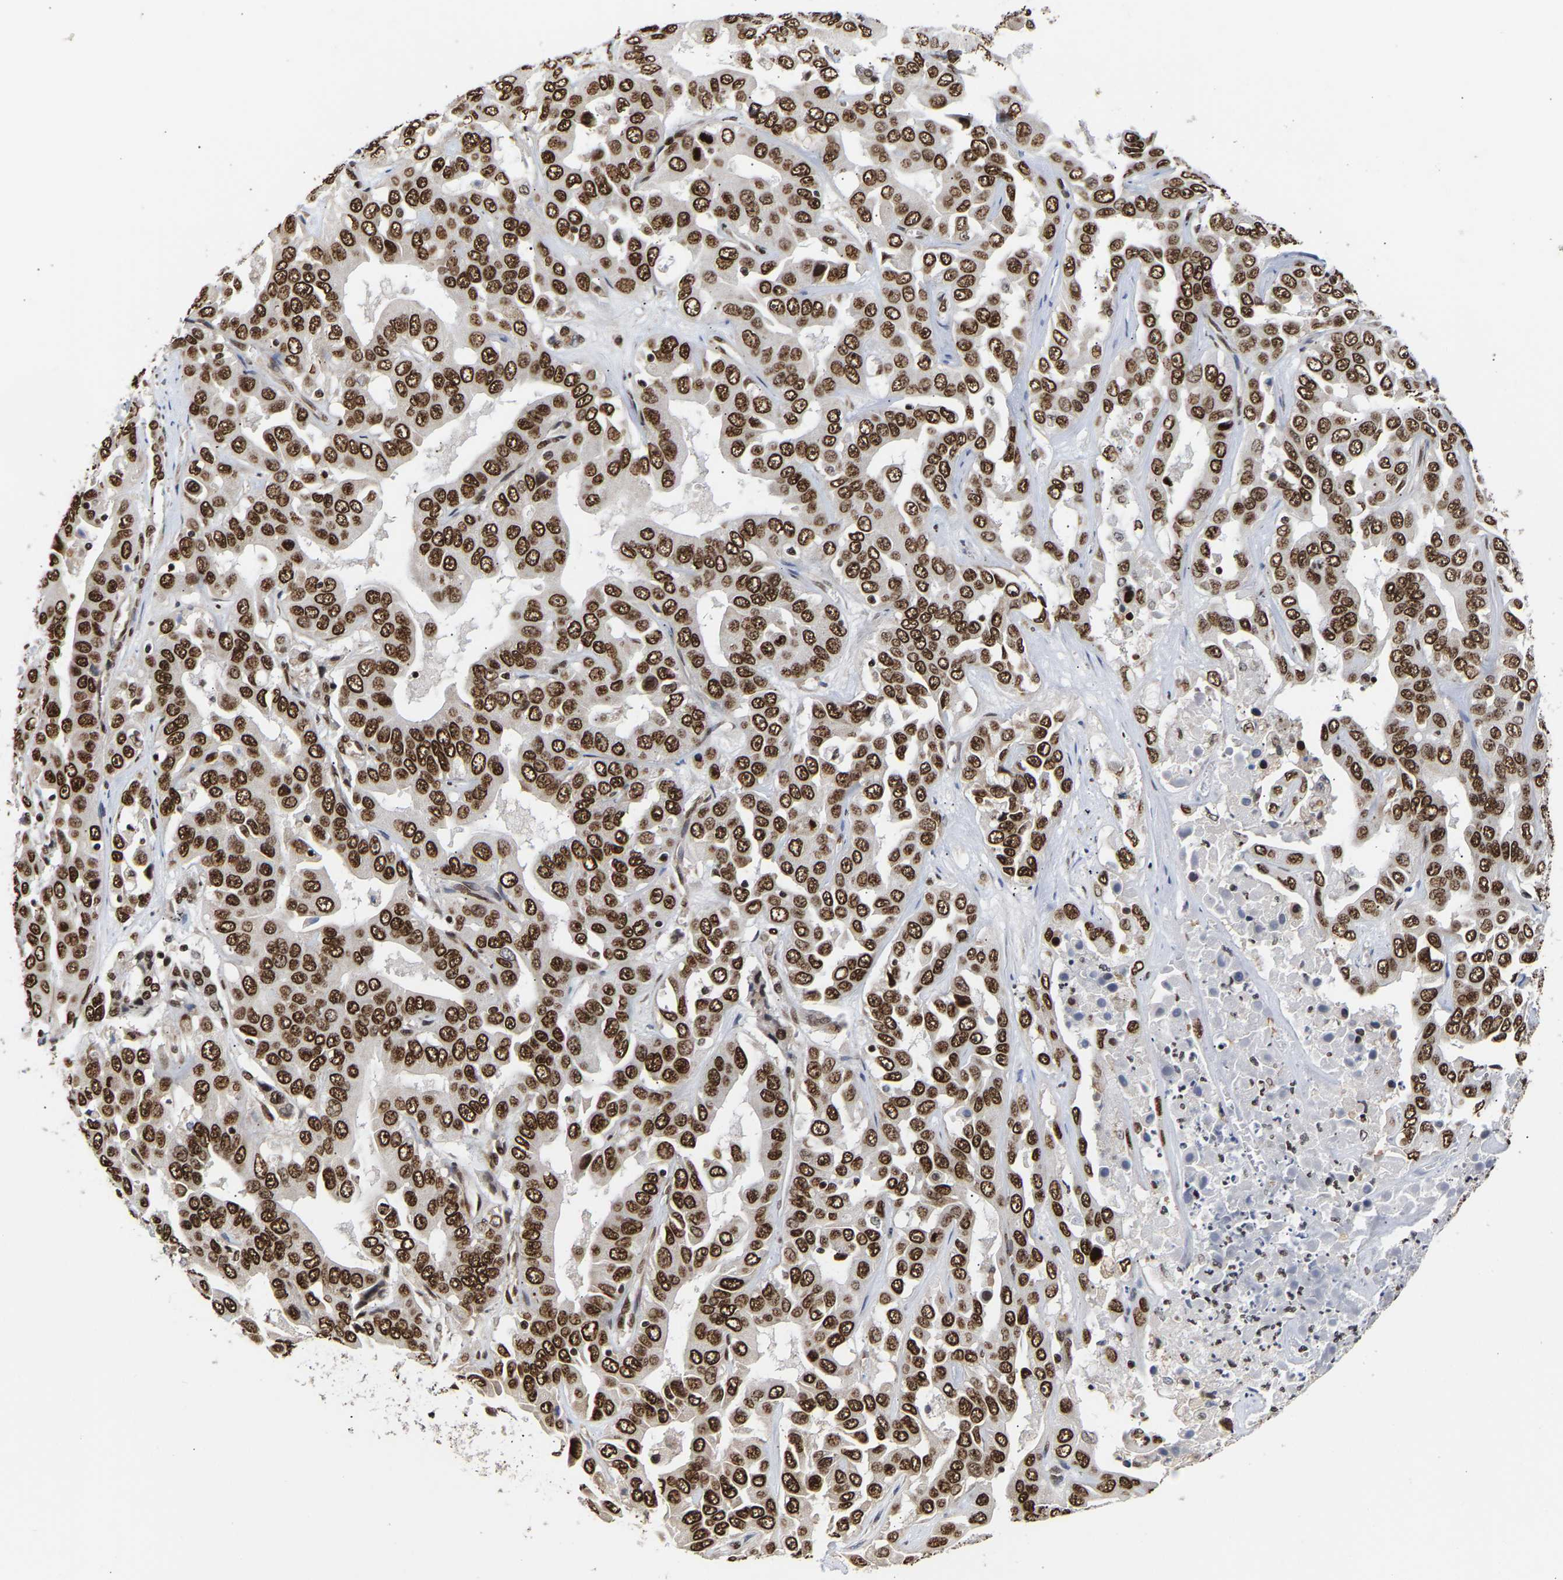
{"staining": {"intensity": "strong", "quantity": ">75%", "location": "nuclear"}, "tissue": "liver cancer", "cell_type": "Tumor cells", "image_type": "cancer", "snomed": [{"axis": "morphology", "description": "Cholangiocarcinoma"}, {"axis": "topography", "description": "Liver"}], "caption": "The immunohistochemical stain labels strong nuclear expression in tumor cells of liver cholangiocarcinoma tissue.", "gene": "PSIP1", "patient": {"sex": "female", "age": 52}}